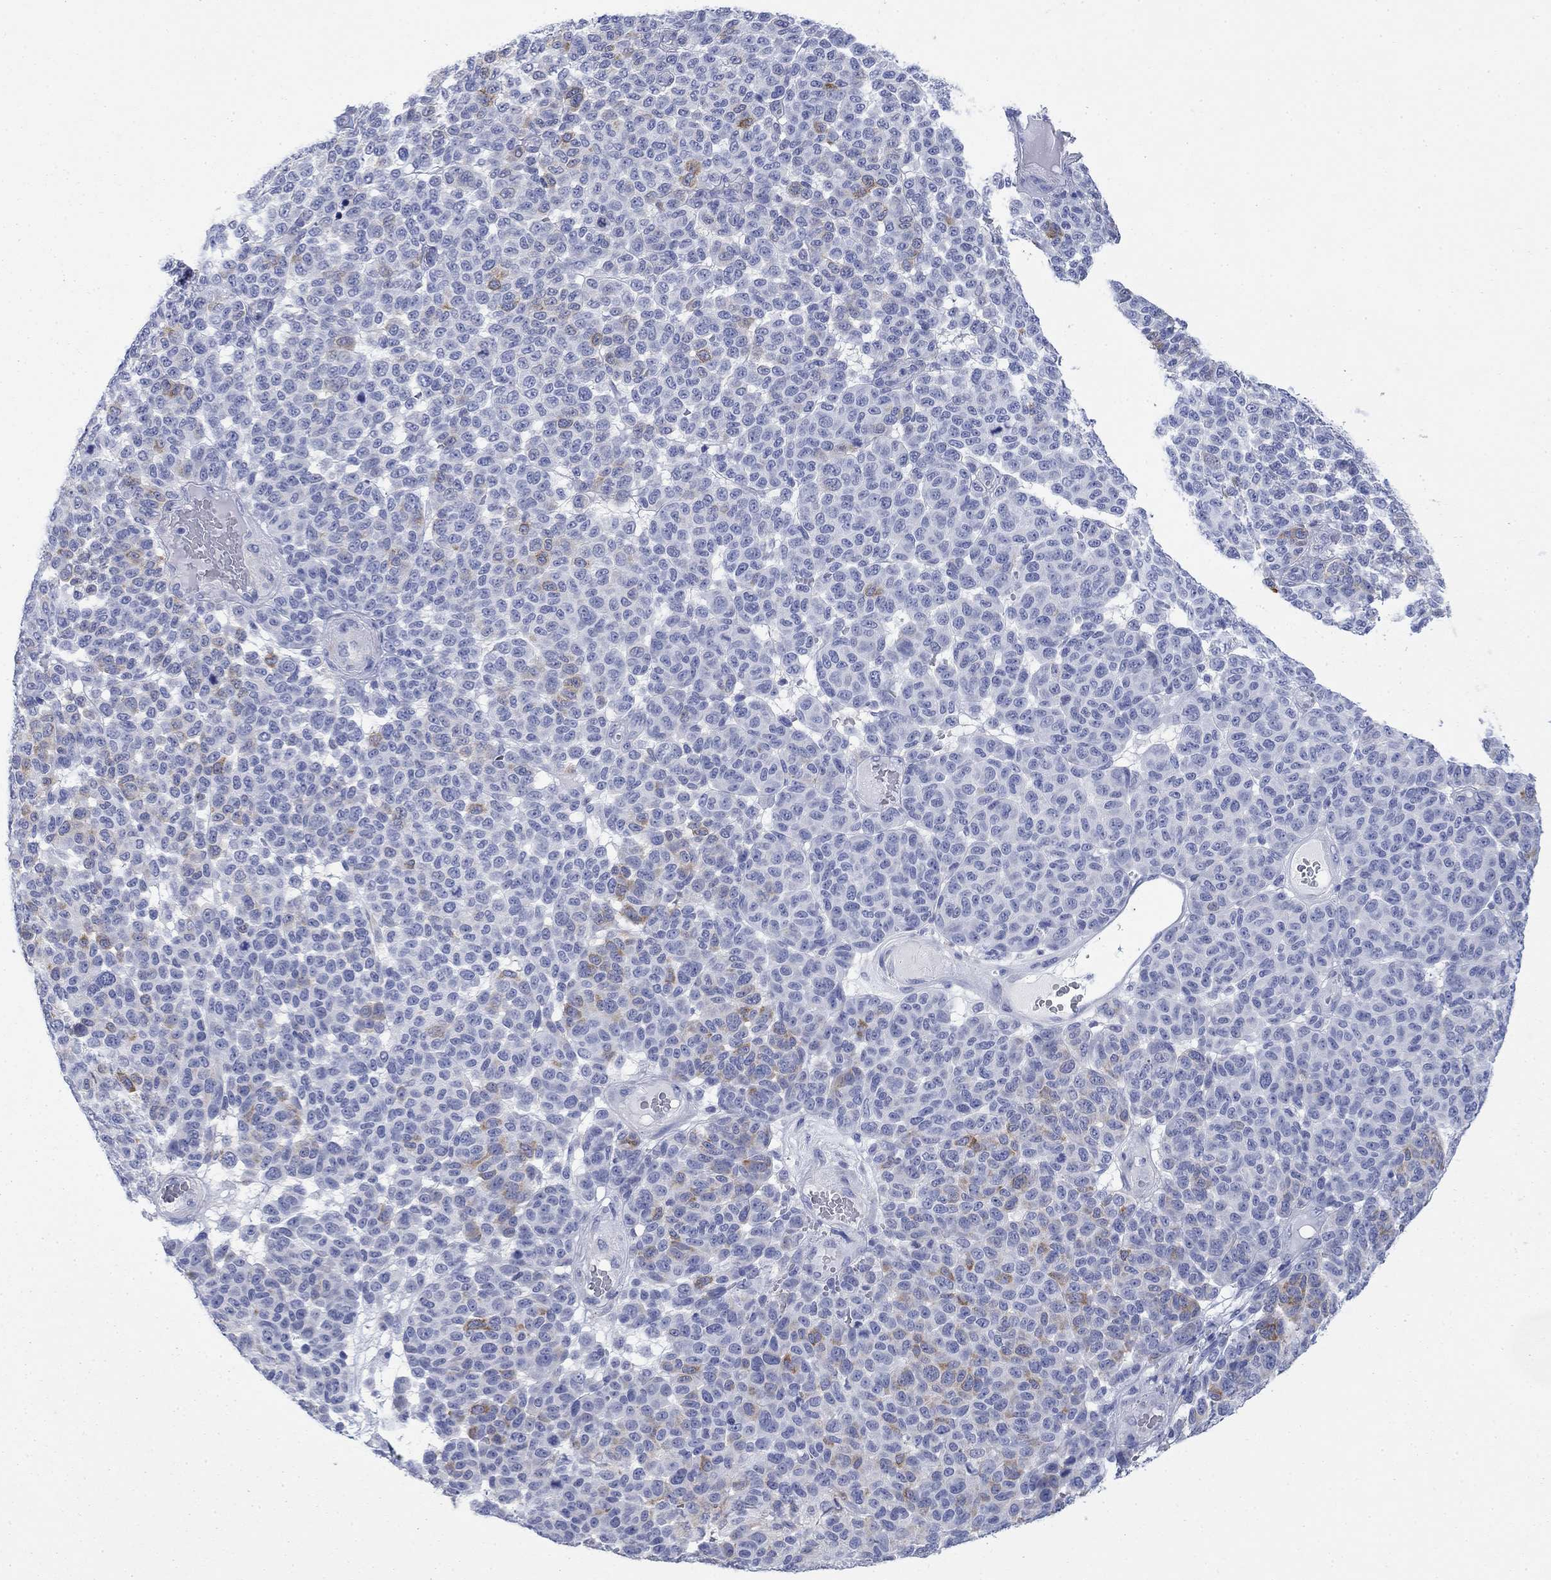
{"staining": {"intensity": "moderate", "quantity": "<25%", "location": "cytoplasmic/membranous"}, "tissue": "melanoma", "cell_type": "Tumor cells", "image_type": "cancer", "snomed": [{"axis": "morphology", "description": "Malignant melanoma, NOS"}, {"axis": "topography", "description": "Skin"}], "caption": "Immunohistochemical staining of malignant melanoma demonstrates moderate cytoplasmic/membranous protein expression in about <25% of tumor cells. (IHC, brightfield microscopy, high magnification).", "gene": "IGF2BP3", "patient": {"sex": "male", "age": 59}}